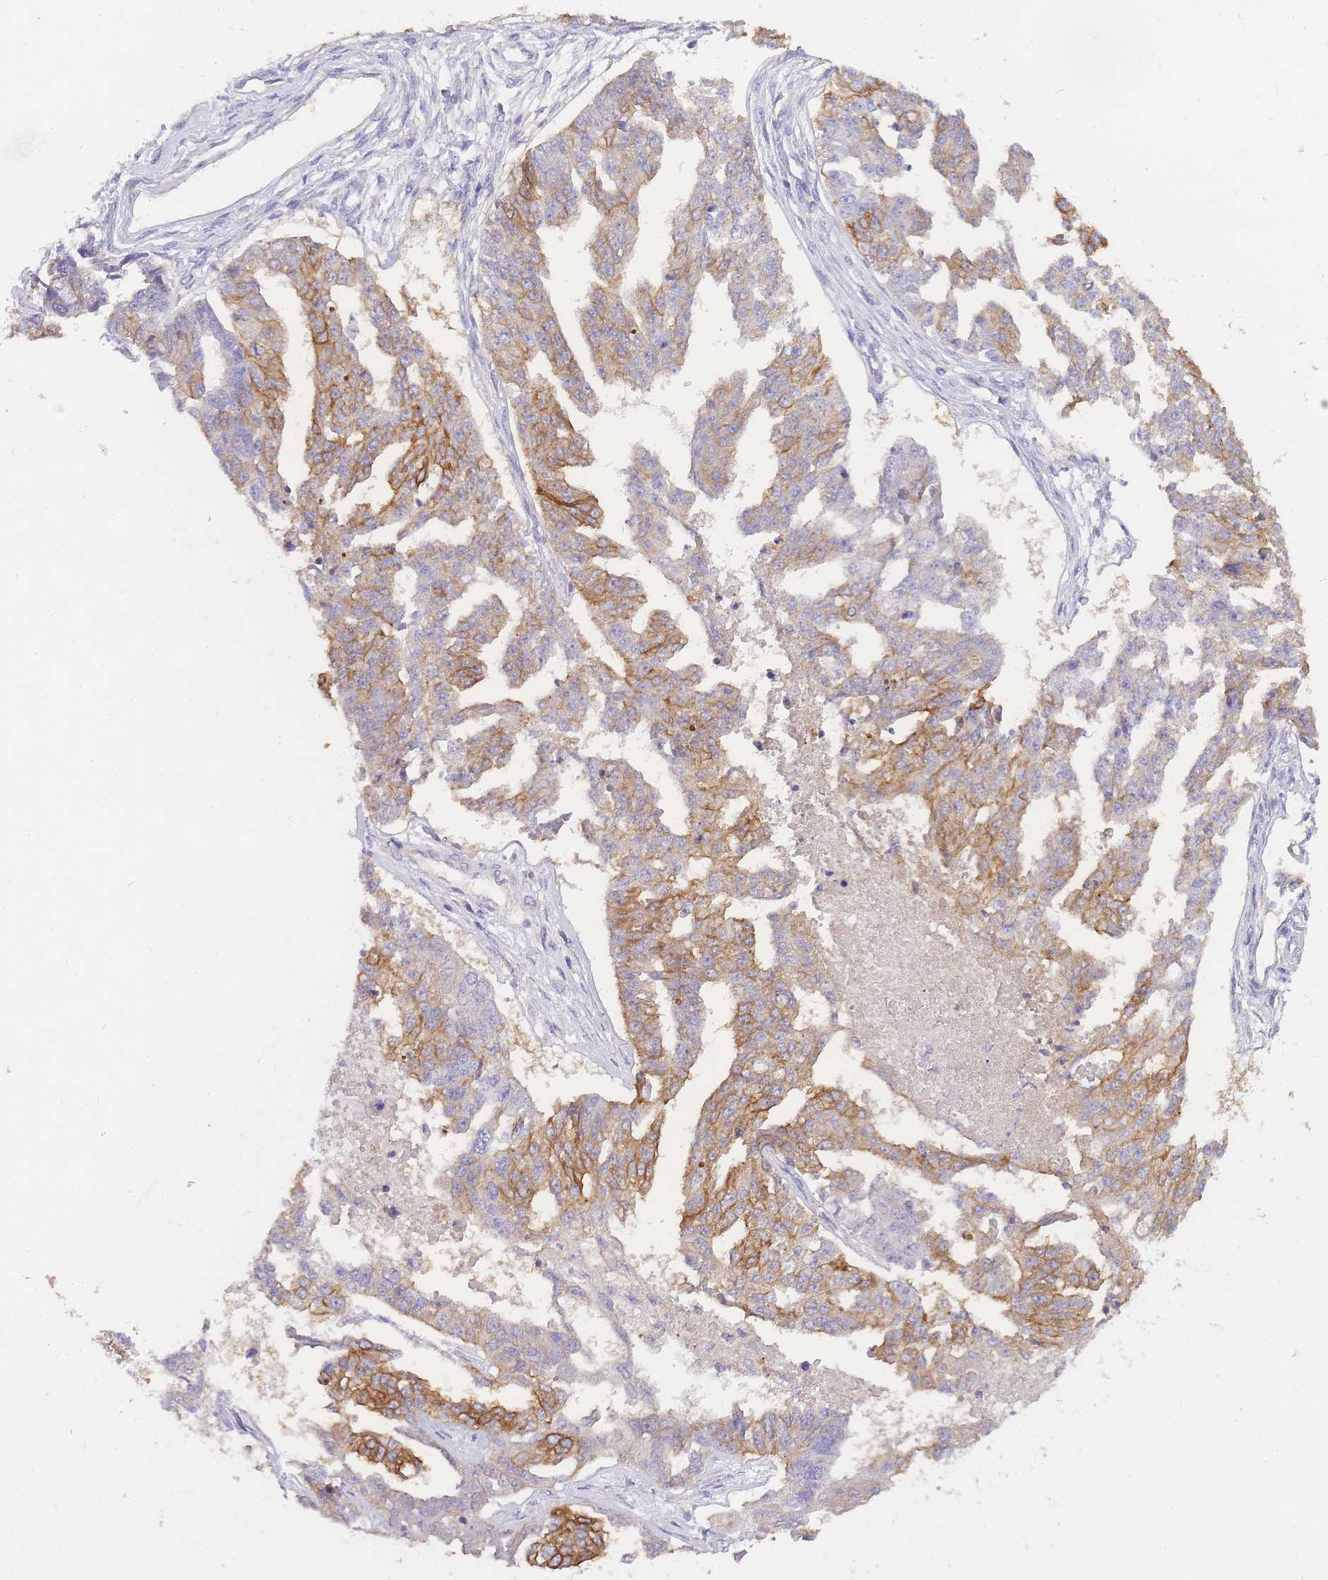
{"staining": {"intensity": "moderate", "quantity": ">75%", "location": "cytoplasmic/membranous"}, "tissue": "ovarian cancer", "cell_type": "Tumor cells", "image_type": "cancer", "snomed": [{"axis": "morphology", "description": "Cystadenocarcinoma, serous, NOS"}, {"axis": "topography", "description": "Ovary"}], "caption": "Moderate cytoplasmic/membranous positivity for a protein is seen in about >75% of tumor cells of ovarian cancer using IHC.", "gene": "C2orf88", "patient": {"sex": "female", "age": 58}}